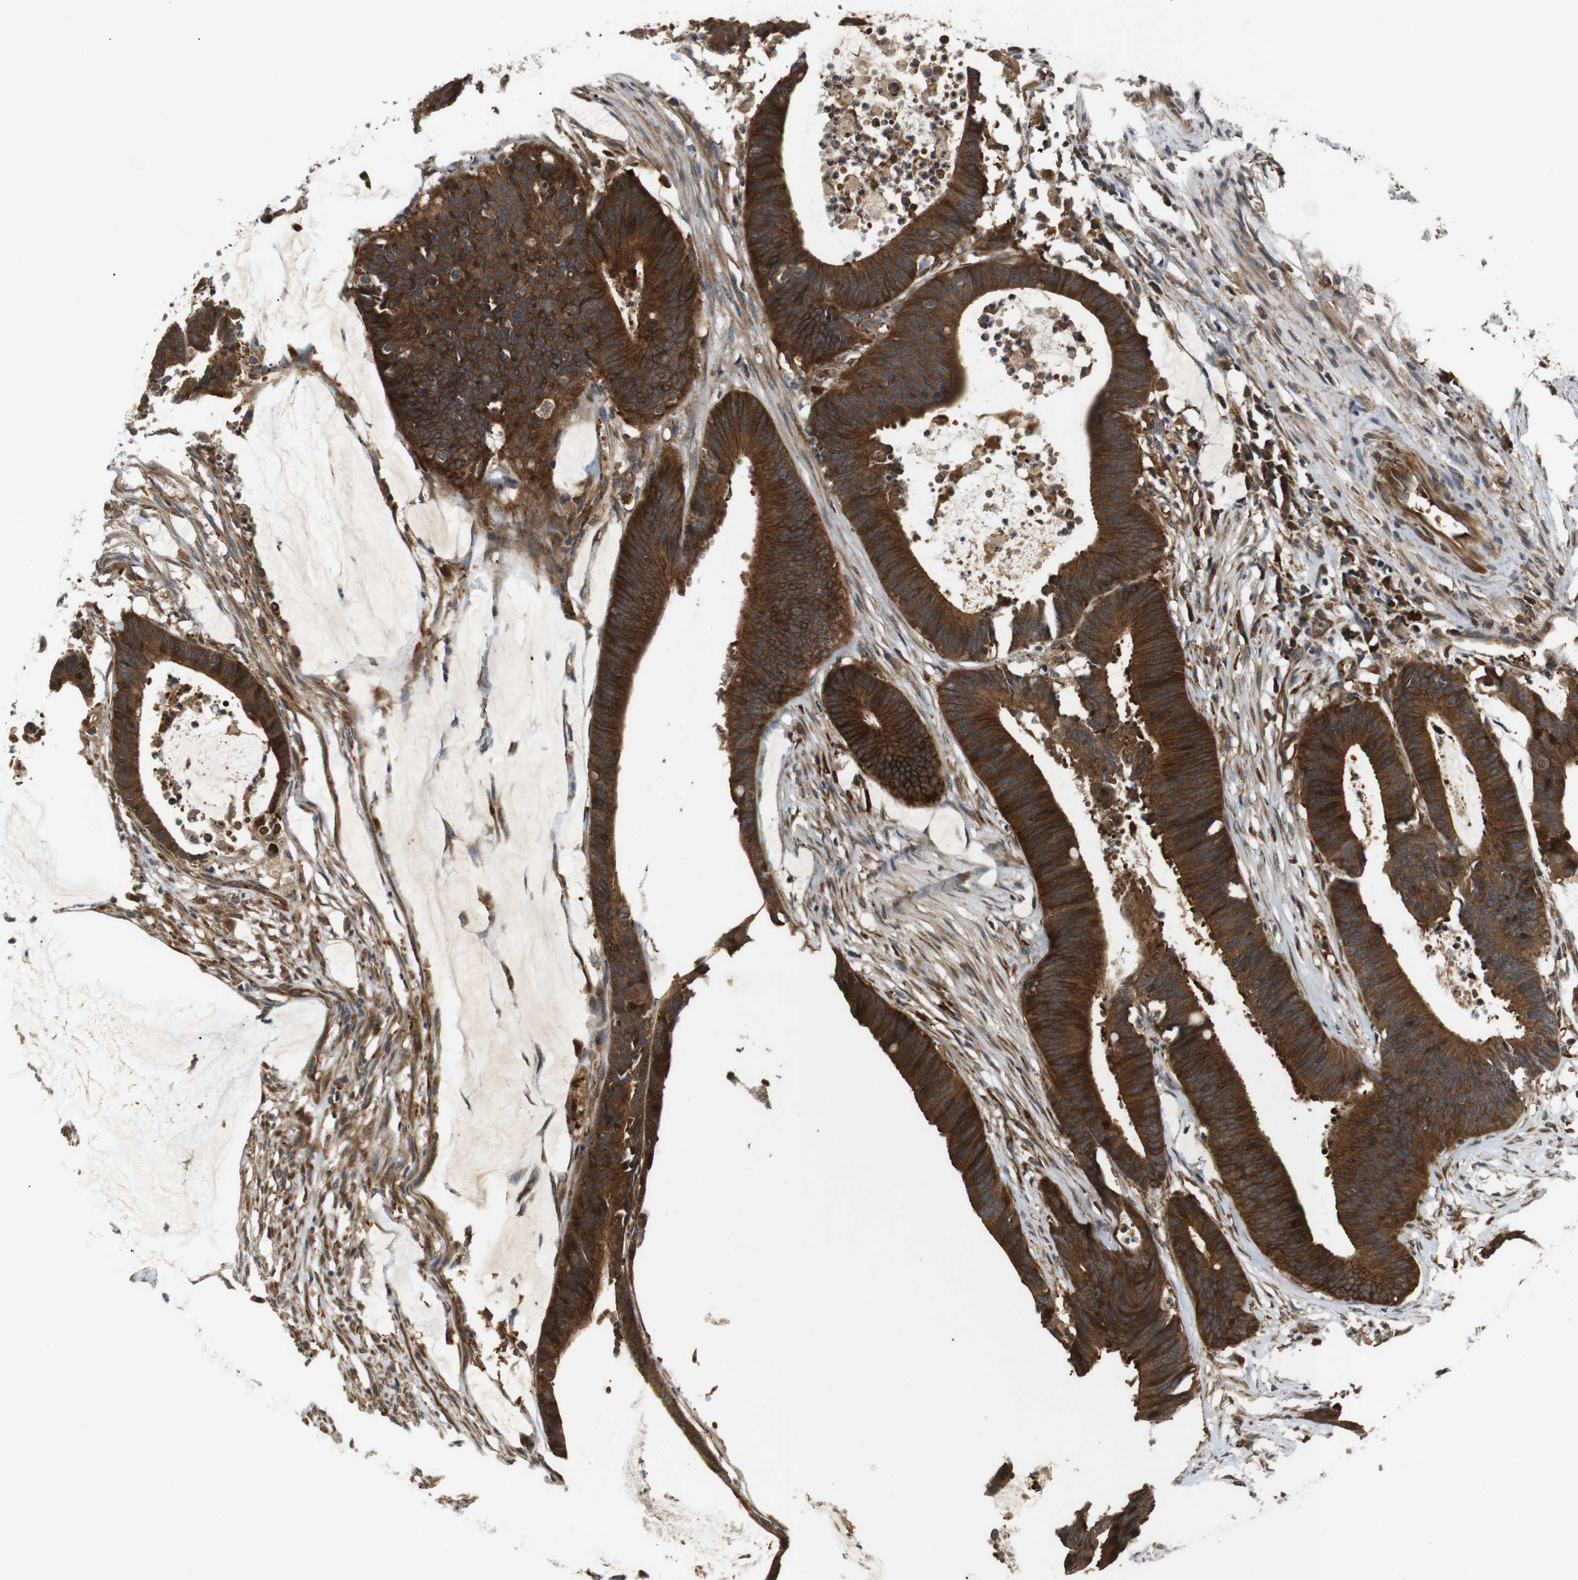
{"staining": {"intensity": "strong", "quantity": ">75%", "location": "cytoplasmic/membranous"}, "tissue": "colorectal cancer", "cell_type": "Tumor cells", "image_type": "cancer", "snomed": [{"axis": "morphology", "description": "Adenocarcinoma, NOS"}, {"axis": "topography", "description": "Rectum"}], "caption": "Brown immunohistochemical staining in human colorectal adenocarcinoma exhibits strong cytoplasmic/membranous expression in about >75% of tumor cells. (DAB (3,3'-diaminobenzidine) = brown stain, brightfield microscopy at high magnification).", "gene": "EPHB2", "patient": {"sex": "female", "age": 66}}